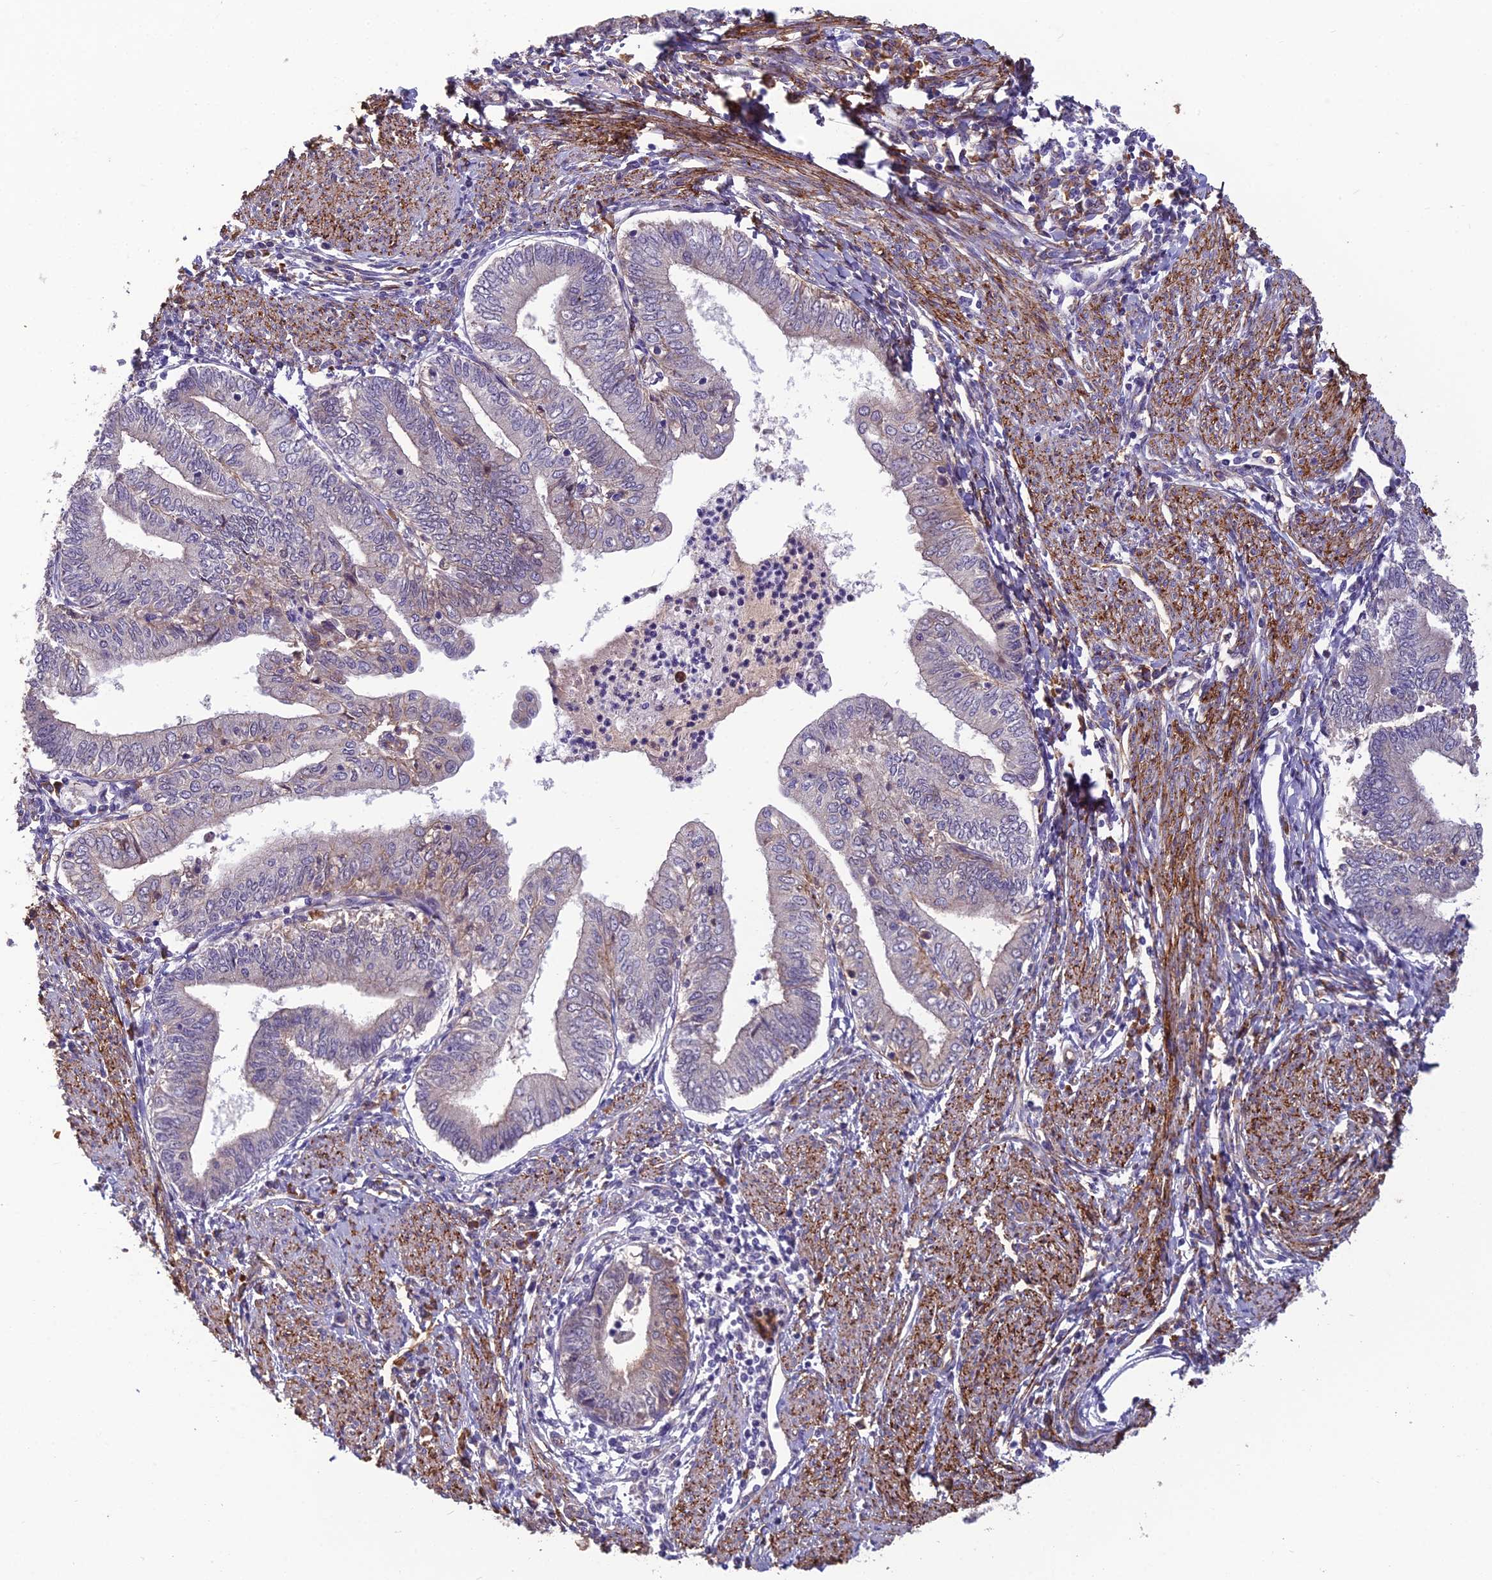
{"staining": {"intensity": "moderate", "quantity": "<25%", "location": "cytoplasmic/membranous"}, "tissue": "endometrial cancer", "cell_type": "Tumor cells", "image_type": "cancer", "snomed": [{"axis": "morphology", "description": "Adenocarcinoma, NOS"}, {"axis": "topography", "description": "Endometrium"}], "caption": "Immunohistochemical staining of endometrial cancer (adenocarcinoma) demonstrates low levels of moderate cytoplasmic/membranous staining in approximately <25% of tumor cells.", "gene": "TSPAN15", "patient": {"sex": "female", "age": 66}}